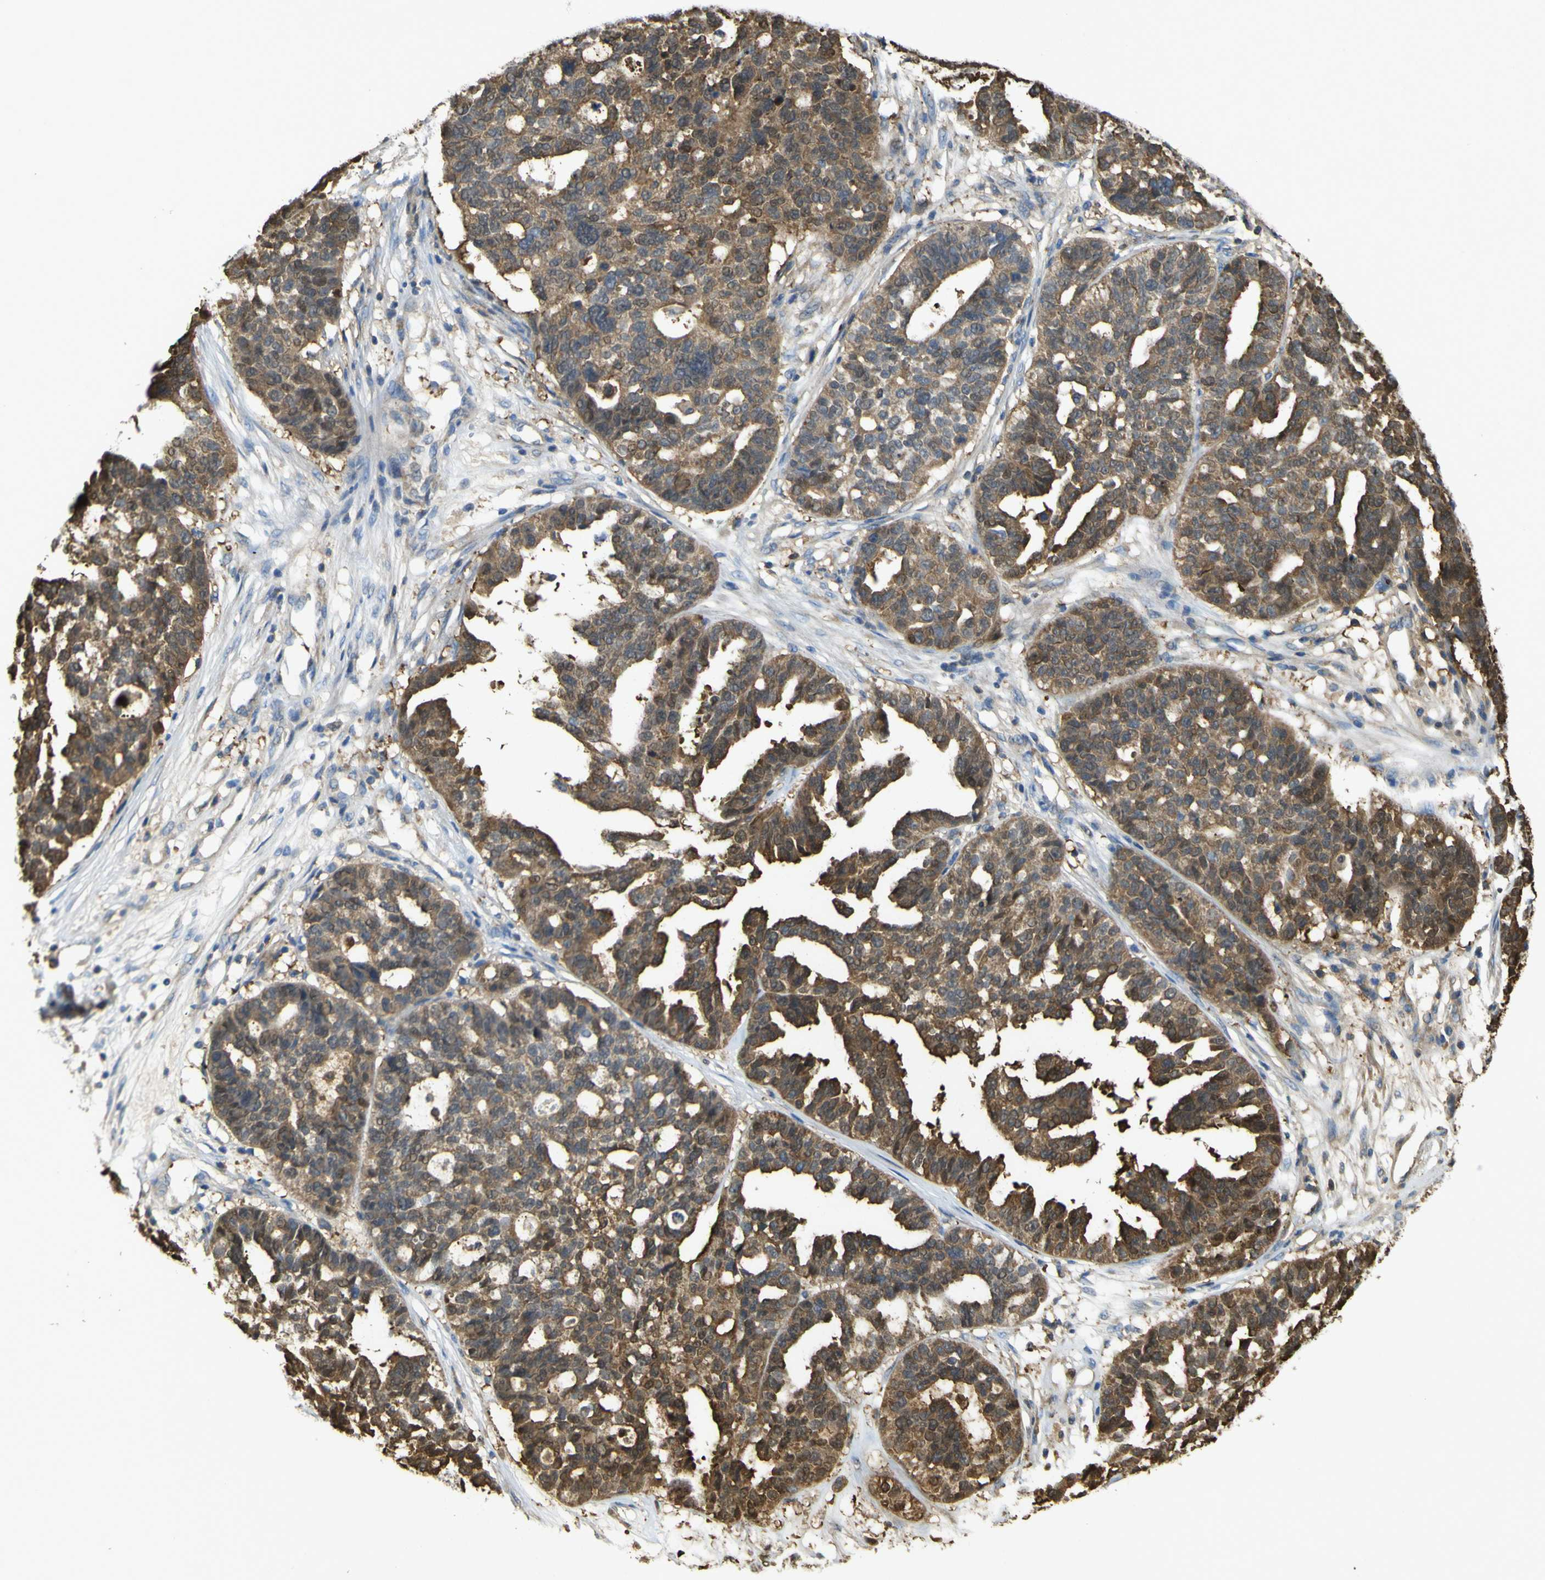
{"staining": {"intensity": "moderate", "quantity": ">75%", "location": "cytoplasmic/membranous,nuclear"}, "tissue": "ovarian cancer", "cell_type": "Tumor cells", "image_type": "cancer", "snomed": [{"axis": "morphology", "description": "Cystadenocarcinoma, serous, NOS"}, {"axis": "topography", "description": "Ovary"}], "caption": "Human serous cystadenocarcinoma (ovarian) stained with a brown dye demonstrates moderate cytoplasmic/membranous and nuclear positive staining in about >75% of tumor cells.", "gene": "ABHD3", "patient": {"sex": "female", "age": 59}}